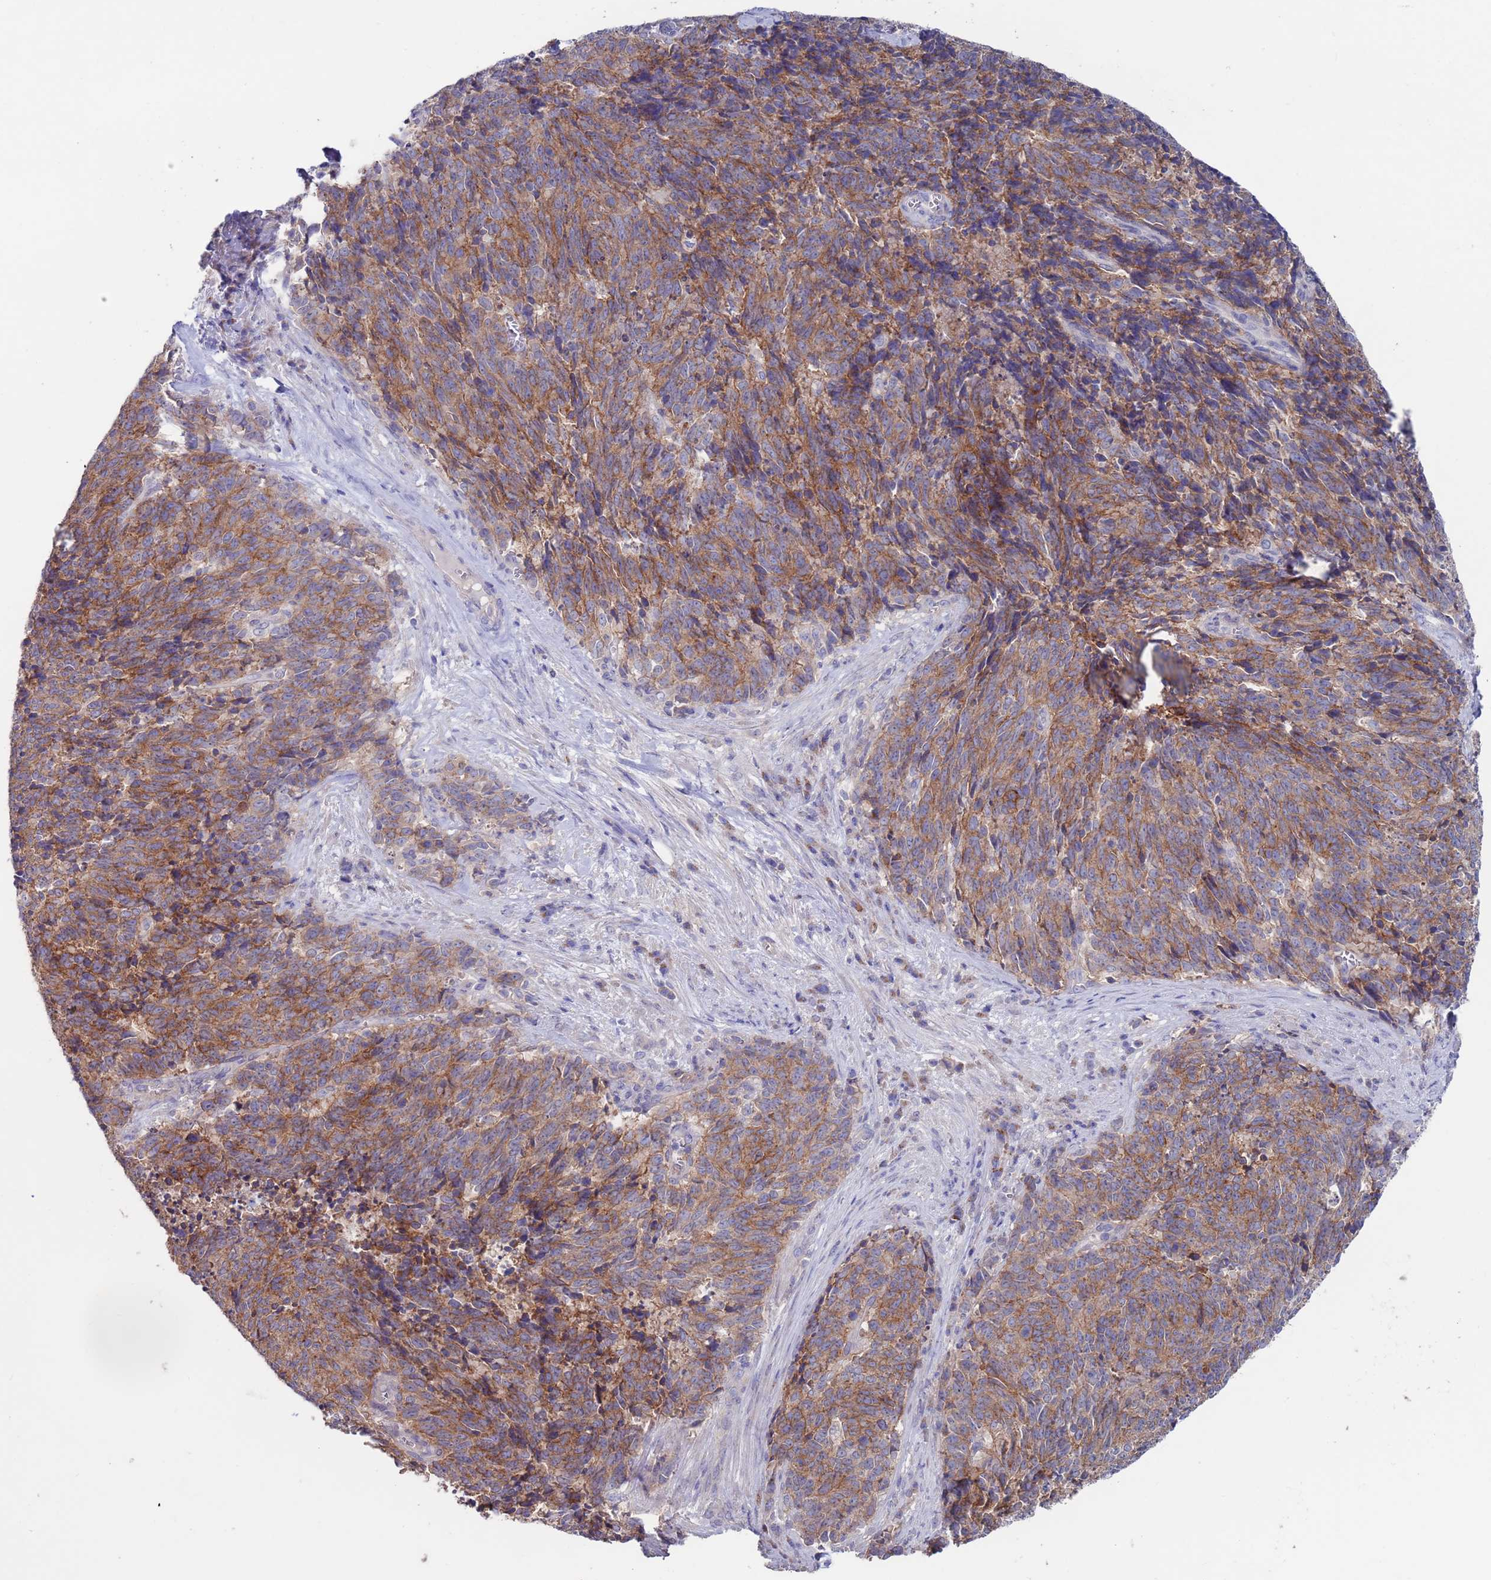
{"staining": {"intensity": "moderate", "quantity": "25%-75%", "location": "cytoplasmic/membranous"}, "tissue": "cervical cancer", "cell_type": "Tumor cells", "image_type": "cancer", "snomed": [{"axis": "morphology", "description": "Squamous cell carcinoma, NOS"}, {"axis": "topography", "description": "Cervix"}], "caption": "Cervical cancer (squamous cell carcinoma) stained for a protein (brown) reveals moderate cytoplasmic/membranous positive positivity in about 25%-75% of tumor cells.", "gene": "KRTCAP3", "patient": {"sex": "female", "age": 29}}